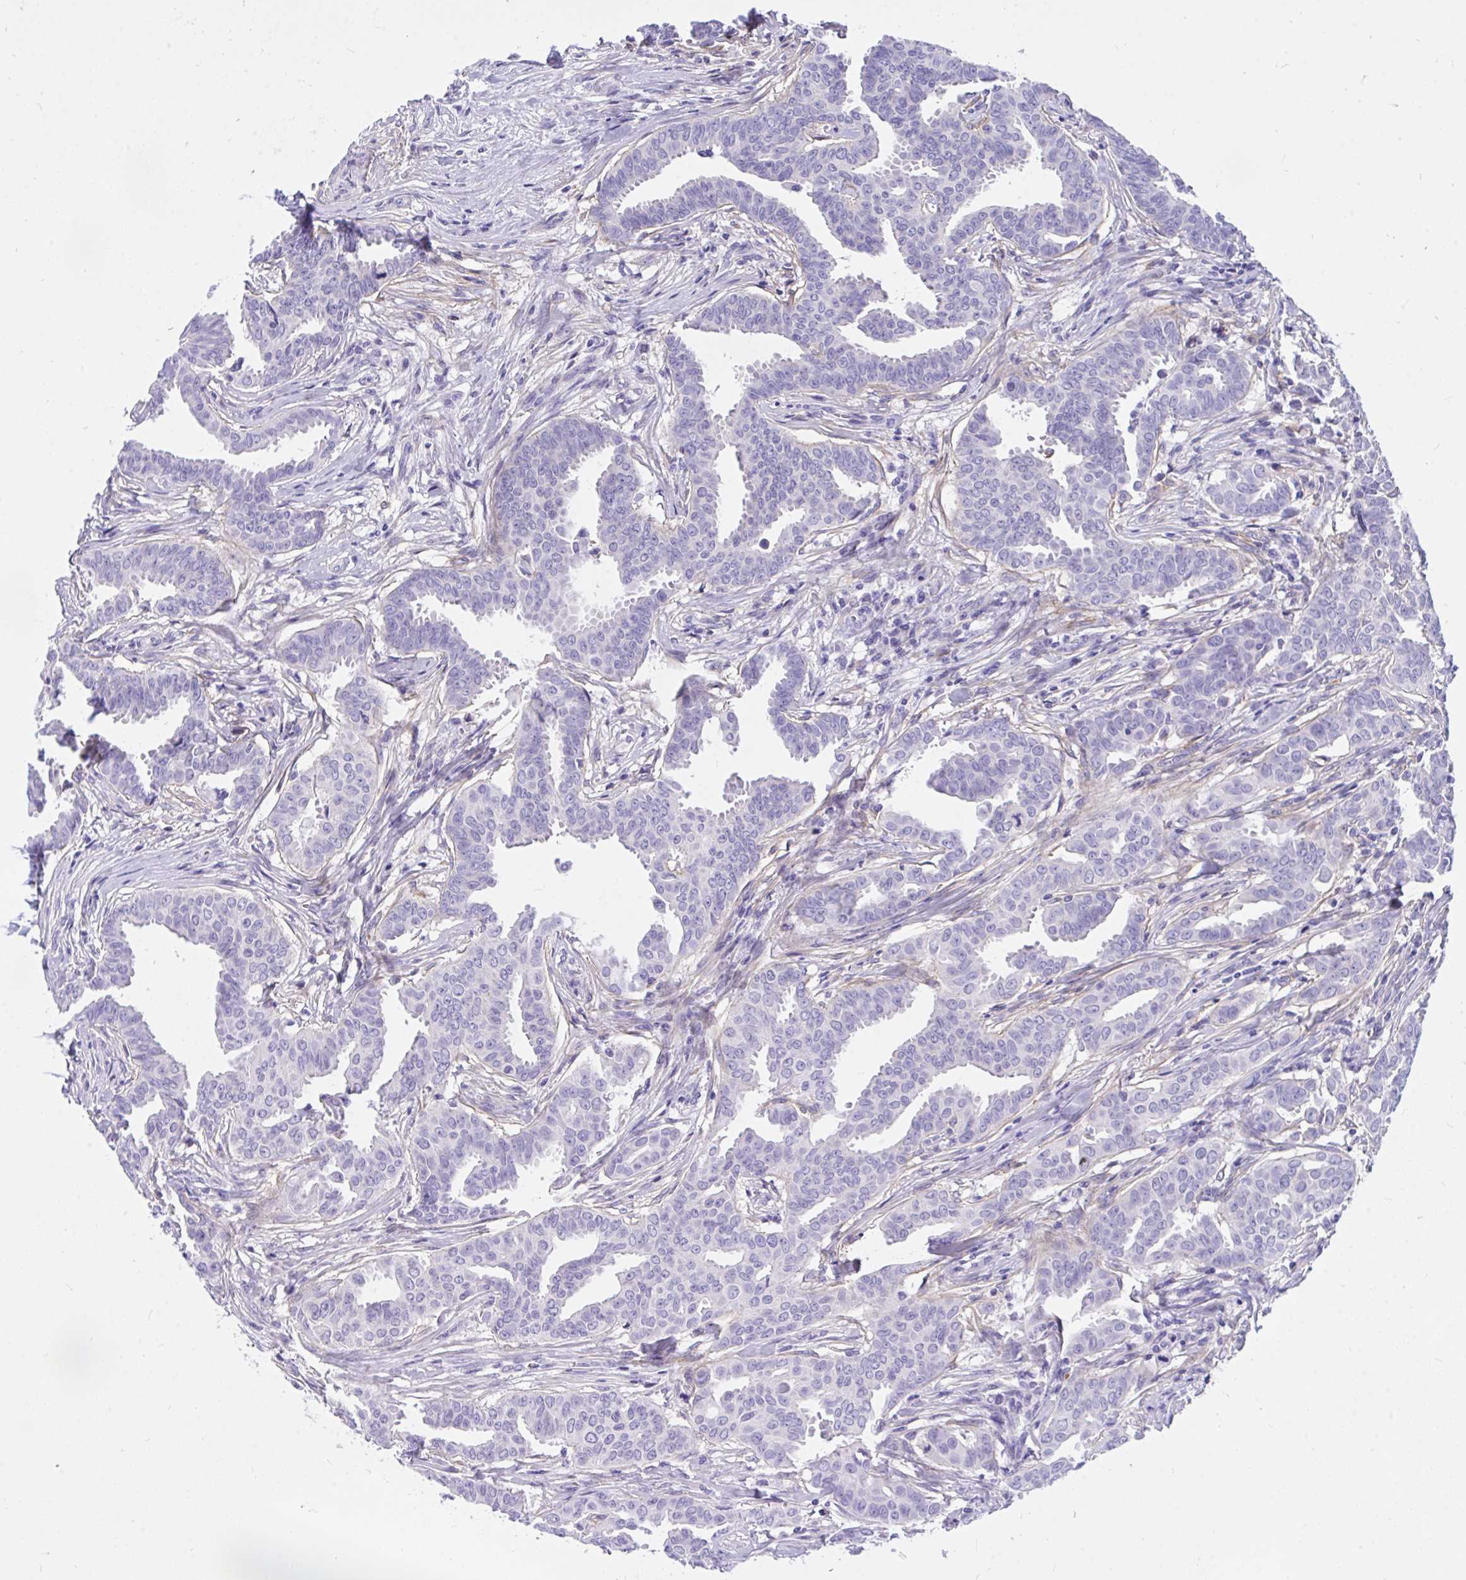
{"staining": {"intensity": "negative", "quantity": "none", "location": "none"}, "tissue": "breast cancer", "cell_type": "Tumor cells", "image_type": "cancer", "snomed": [{"axis": "morphology", "description": "Duct carcinoma"}, {"axis": "topography", "description": "Breast"}], "caption": "This image is of breast cancer (invasive ductal carcinoma) stained with IHC to label a protein in brown with the nuclei are counter-stained blue. There is no positivity in tumor cells. (Stains: DAB (3,3'-diaminobenzidine) IHC with hematoxylin counter stain, Microscopy: brightfield microscopy at high magnification).", "gene": "TLN2", "patient": {"sex": "female", "age": 45}}